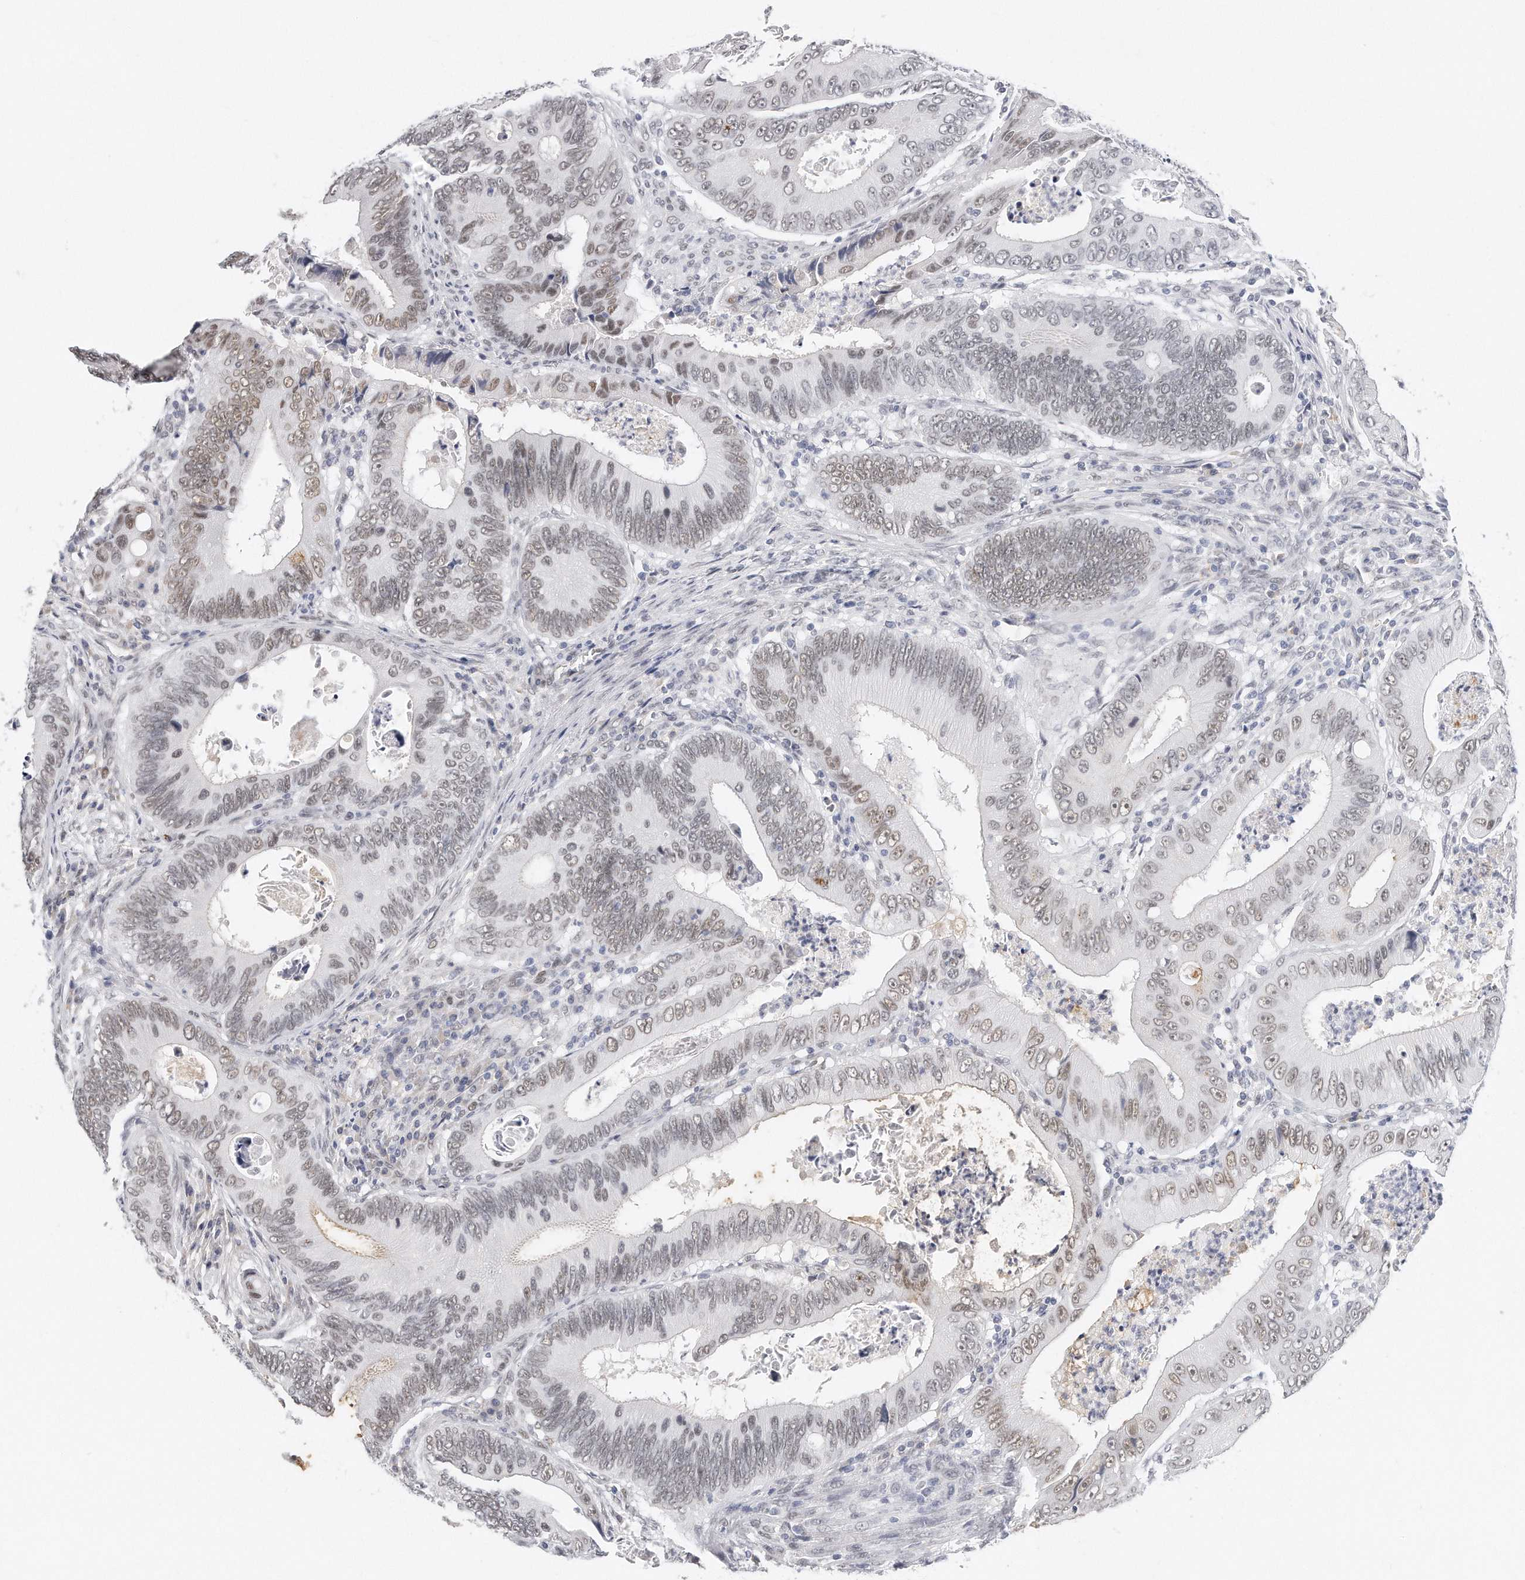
{"staining": {"intensity": "weak", "quantity": ">75%", "location": "nuclear"}, "tissue": "colorectal cancer", "cell_type": "Tumor cells", "image_type": "cancer", "snomed": [{"axis": "morphology", "description": "Inflammation, NOS"}, {"axis": "morphology", "description": "Adenocarcinoma, NOS"}, {"axis": "topography", "description": "Colon"}], "caption": "The histopathology image demonstrates immunohistochemical staining of colorectal cancer. There is weak nuclear positivity is present in approximately >75% of tumor cells.", "gene": "CTBP2", "patient": {"sex": "male", "age": 72}}